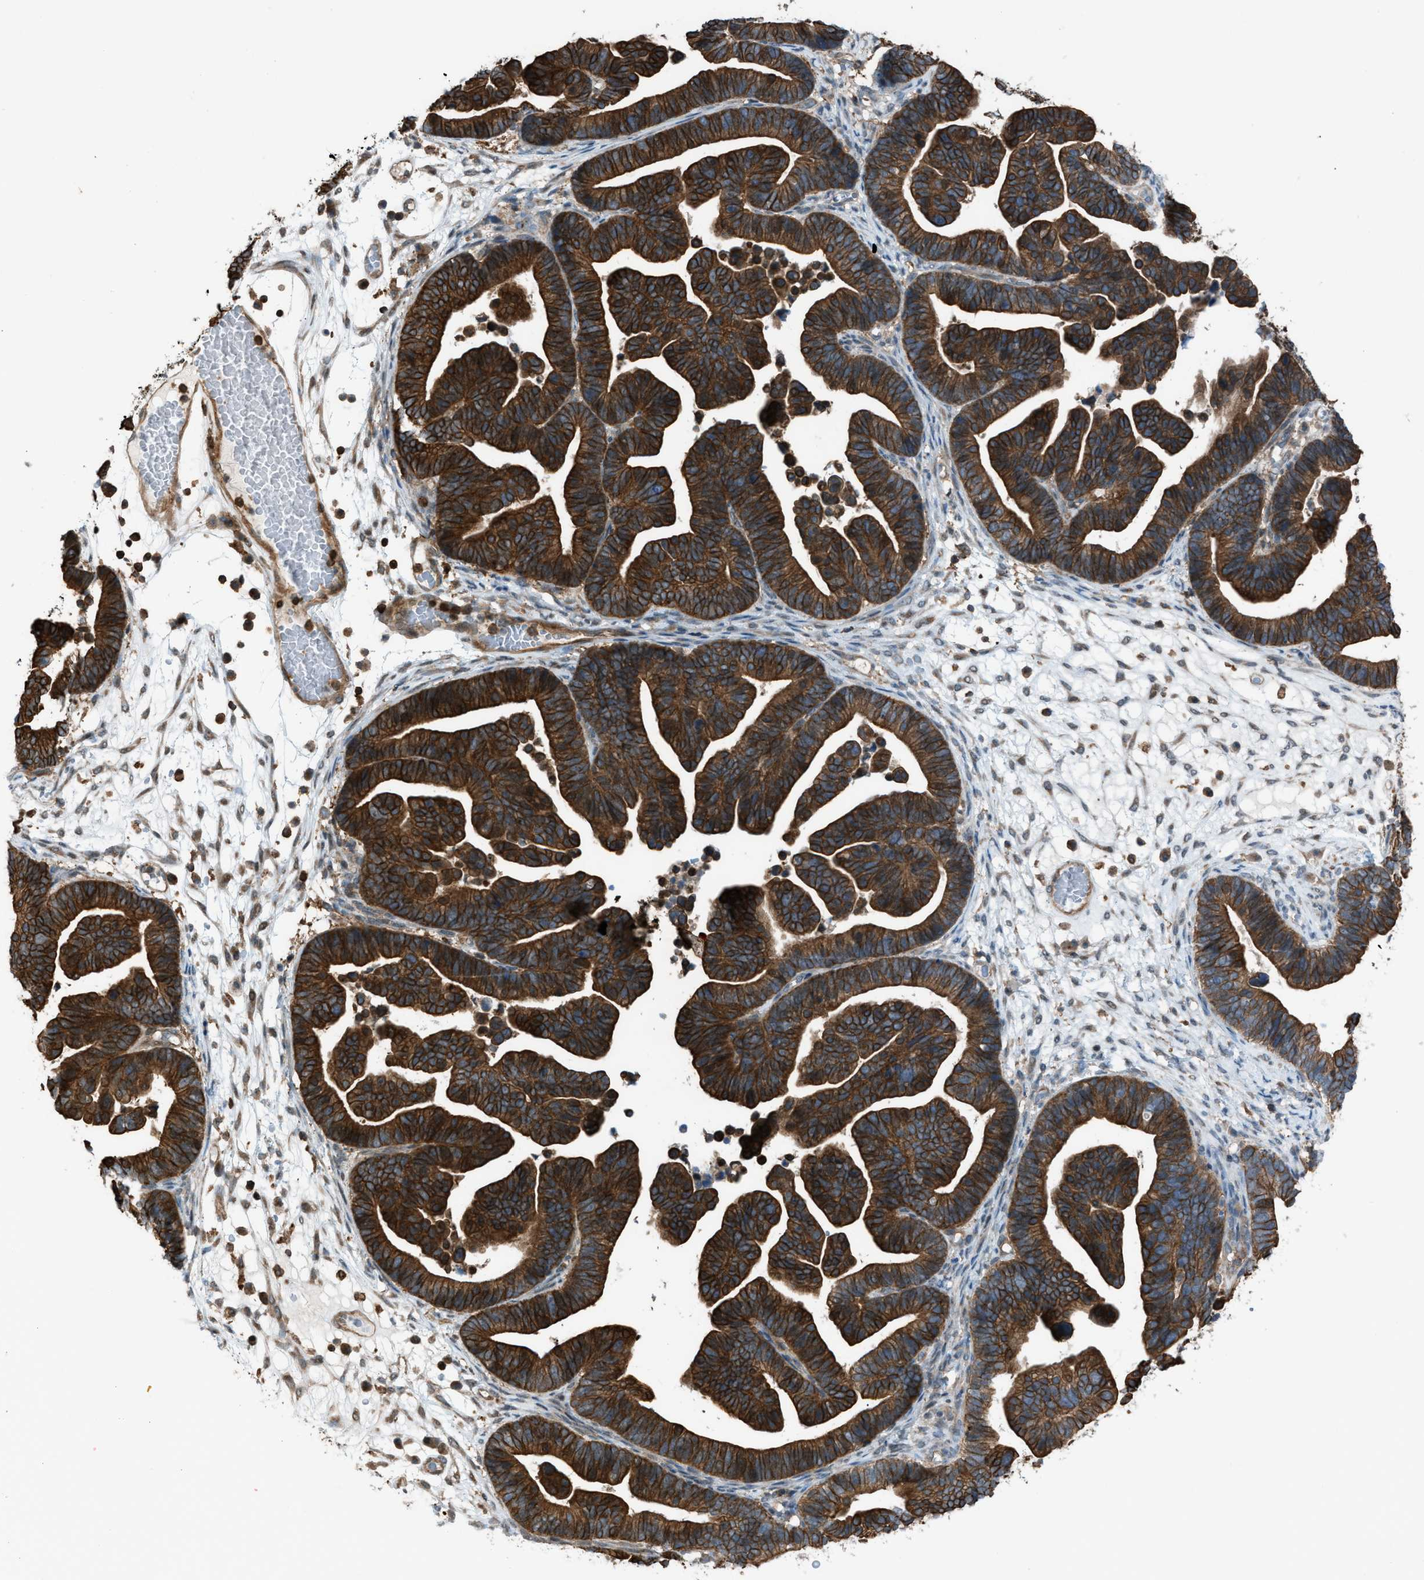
{"staining": {"intensity": "strong", "quantity": ">75%", "location": "cytoplasmic/membranous"}, "tissue": "ovarian cancer", "cell_type": "Tumor cells", "image_type": "cancer", "snomed": [{"axis": "morphology", "description": "Cystadenocarcinoma, serous, NOS"}, {"axis": "topography", "description": "Ovary"}], "caption": "The histopathology image exhibits a brown stain indicating the presence of a protein in the cytoplasmic/membranous of tumor cells in ovarian cancer. (DAB (3,3'-diaminobenzidine) IHC with brightfield microscopy, high magnification).", "gene": "DYRK1A", "patient": {"sex": "female", "age": 56}}